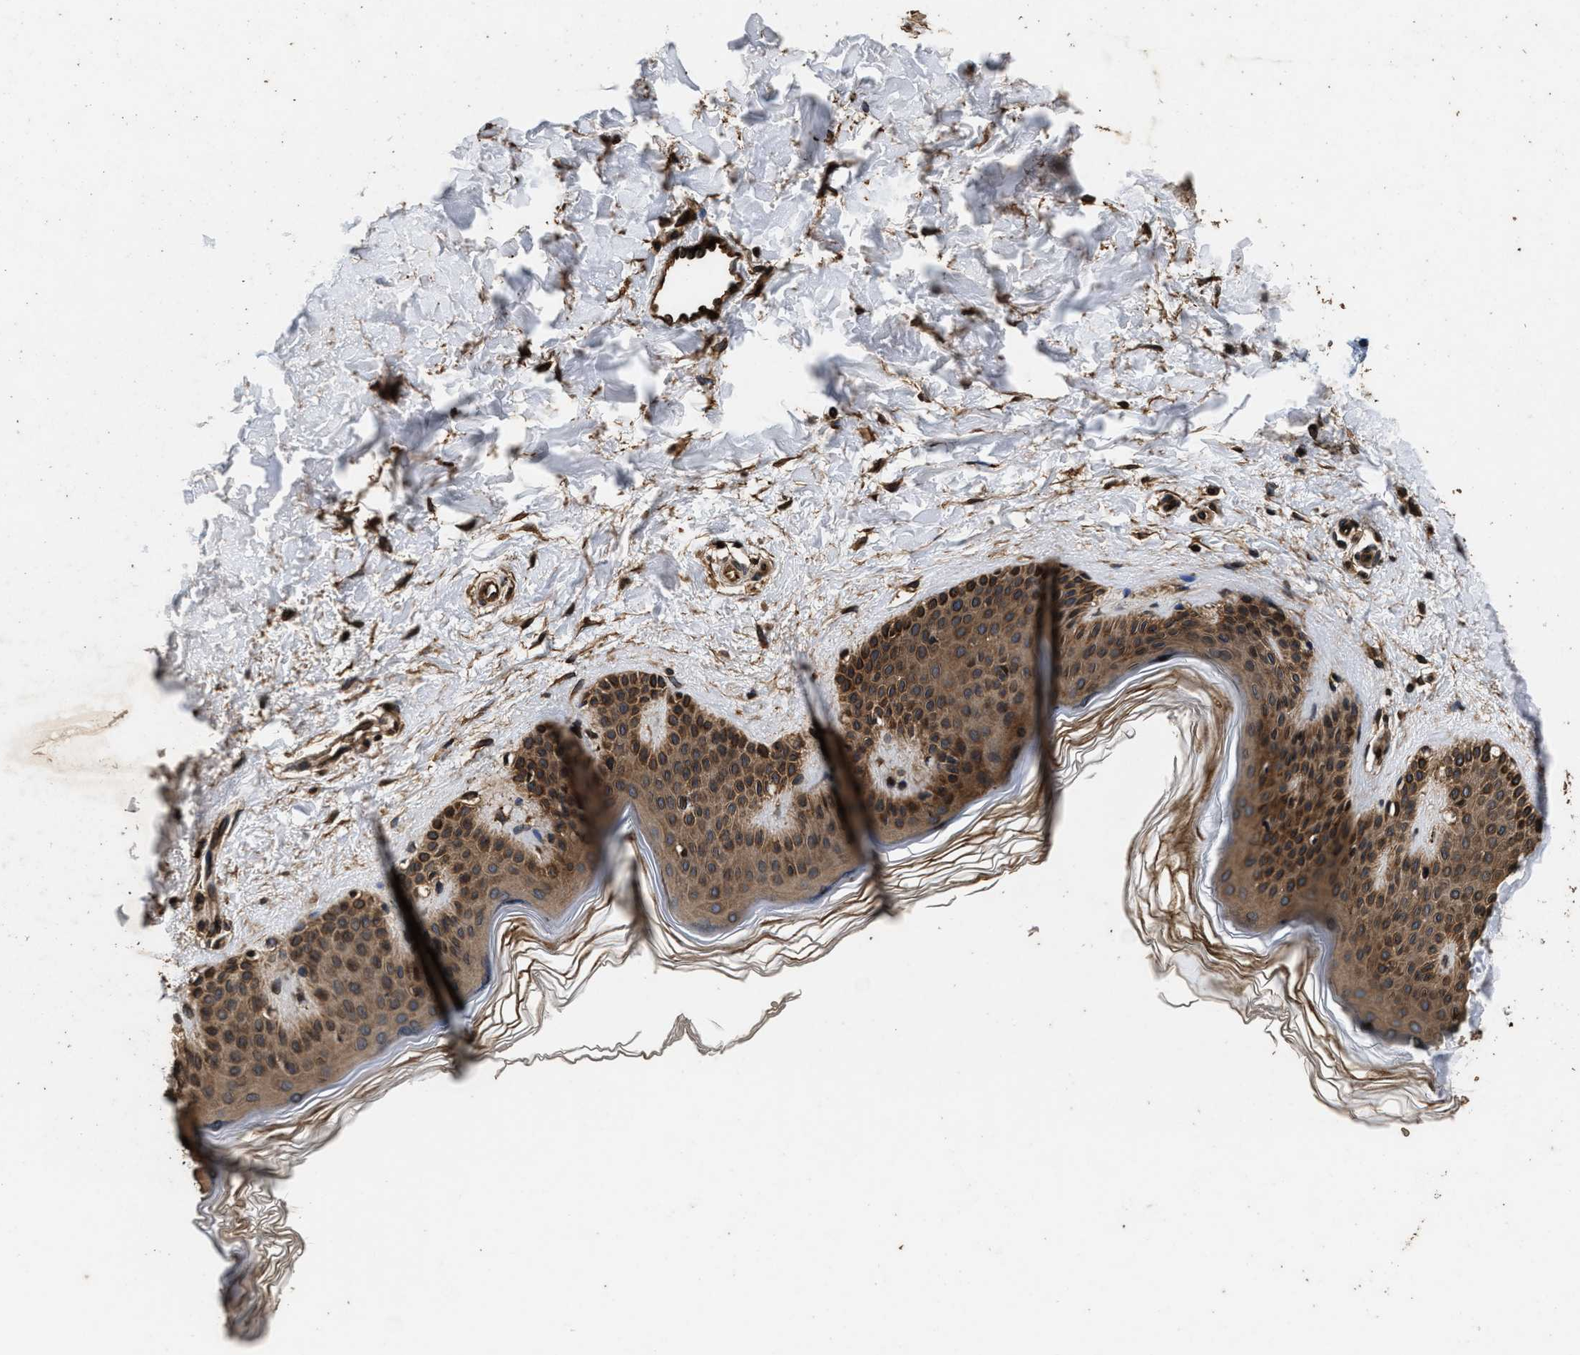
{"staining": {"intensity": "moderate", "quantity": ">75%", "location": "cytoplasmic/membranous,nuclear"}, "tissue": "skin", "cell_type": "Fibroblasts", "image_type": "normal", "snomed": [{"axis": "morphology", "description": "Normal tissue, NOS"}, {"axis": "morphology", "description": "Malignant melanoma, Metastatic site"}, {"axis": "topography", "description": "Skin"}], "caption": "Brown immunohistochemical staining in normal human skin exhibits moderate cytoplasmic/membranous,nuclear expression in about >75% of fibroblasts.", "gene": "ACCS", "patient": {"sex": "male", "age": 41}}